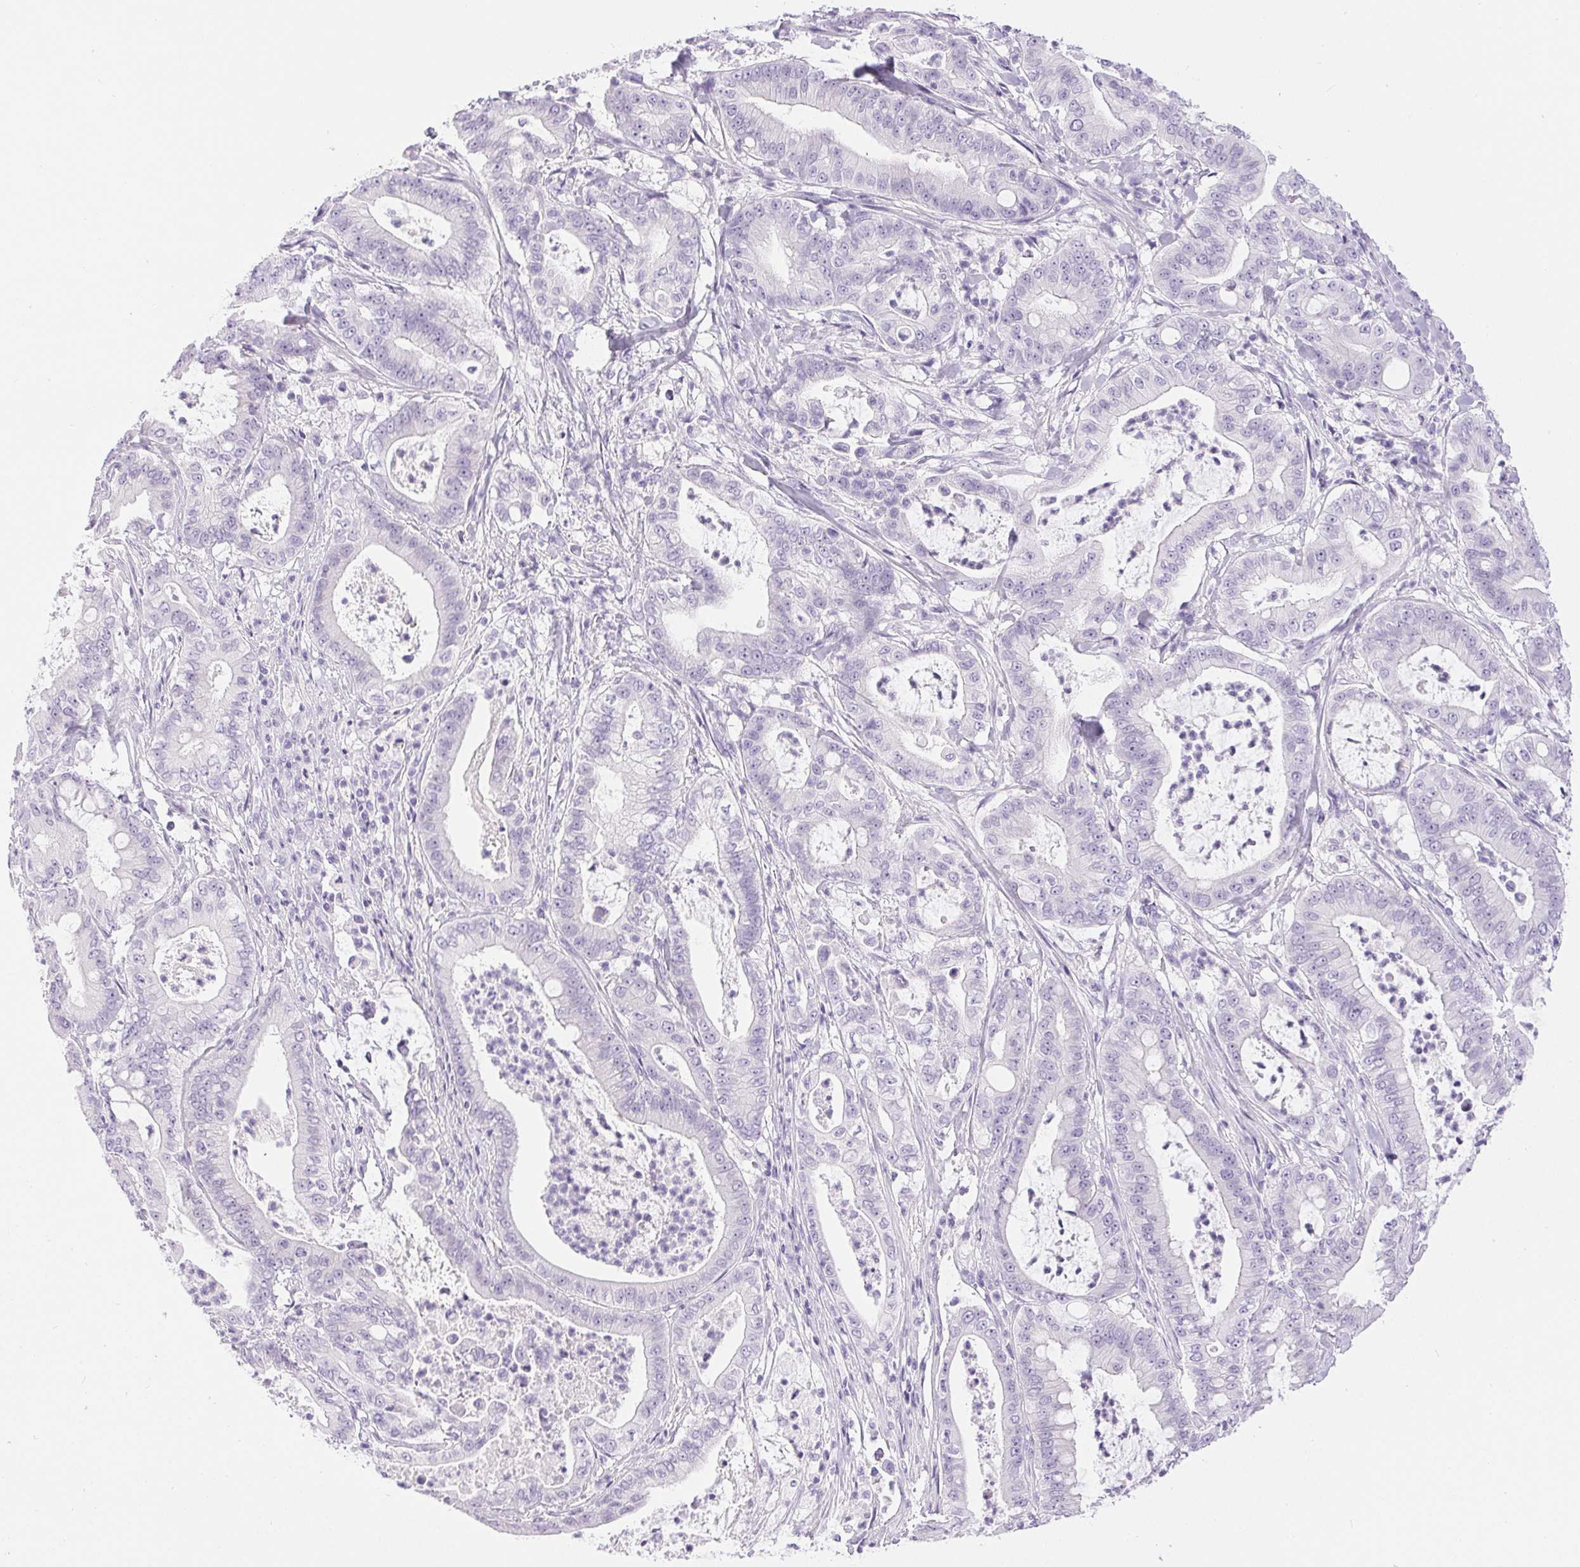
{"staining": {"intensity": "negative", "quantity": "none", "location": "none"}, "tissue": "pancreatic cancer", "cell_type": "Tumor cells", "image_type": "cancer", "snomed": [{"axis": "morphology", "description": "Adenocarcinoma, NOS"}, {"axis": "topography", "description": "Pancreas"}], "caption": "Protein analysis of adenocarcinoma (pancreatic) reveals no significant positivity in tumor cells.", "gene": "XDH", "patient": {"sex": "male", "age": 71}}